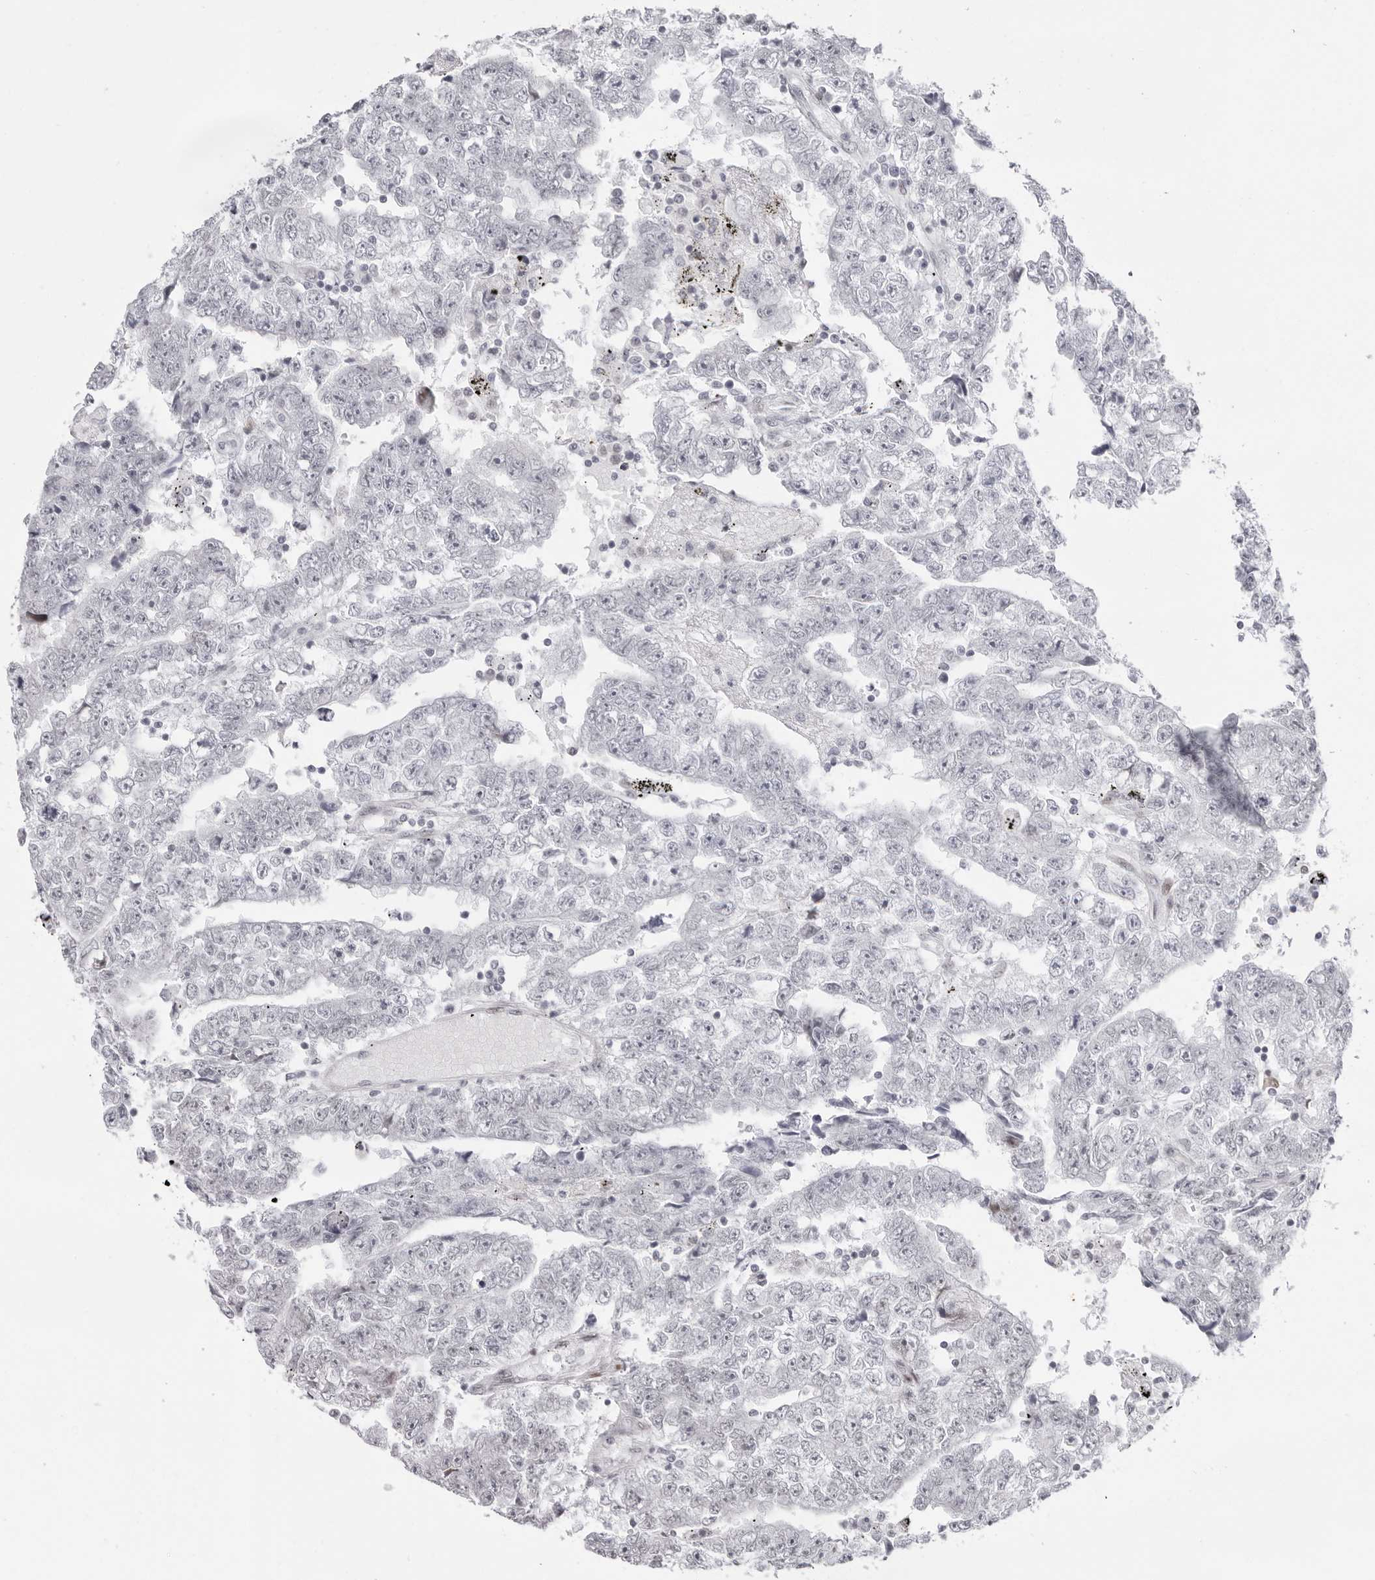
{"staining": {"intensity": "negative", "quantity": "none", "location": "none"}, "tissue": "testis cancer", "cell_type": "Tumor cells", "image_type": "cancer", "snomed": [{"axis": "morphology", "description": "Carcinoma, Embryonal, NOS"}, {"axis": "topography", "description": "Testis"}], "caption": "Testis cancer was stained to show a protein in brown. There is no significant positivity in tumor cells.", "gene": "NTPCR", "patient": {"sex": "male", "age": 25}}